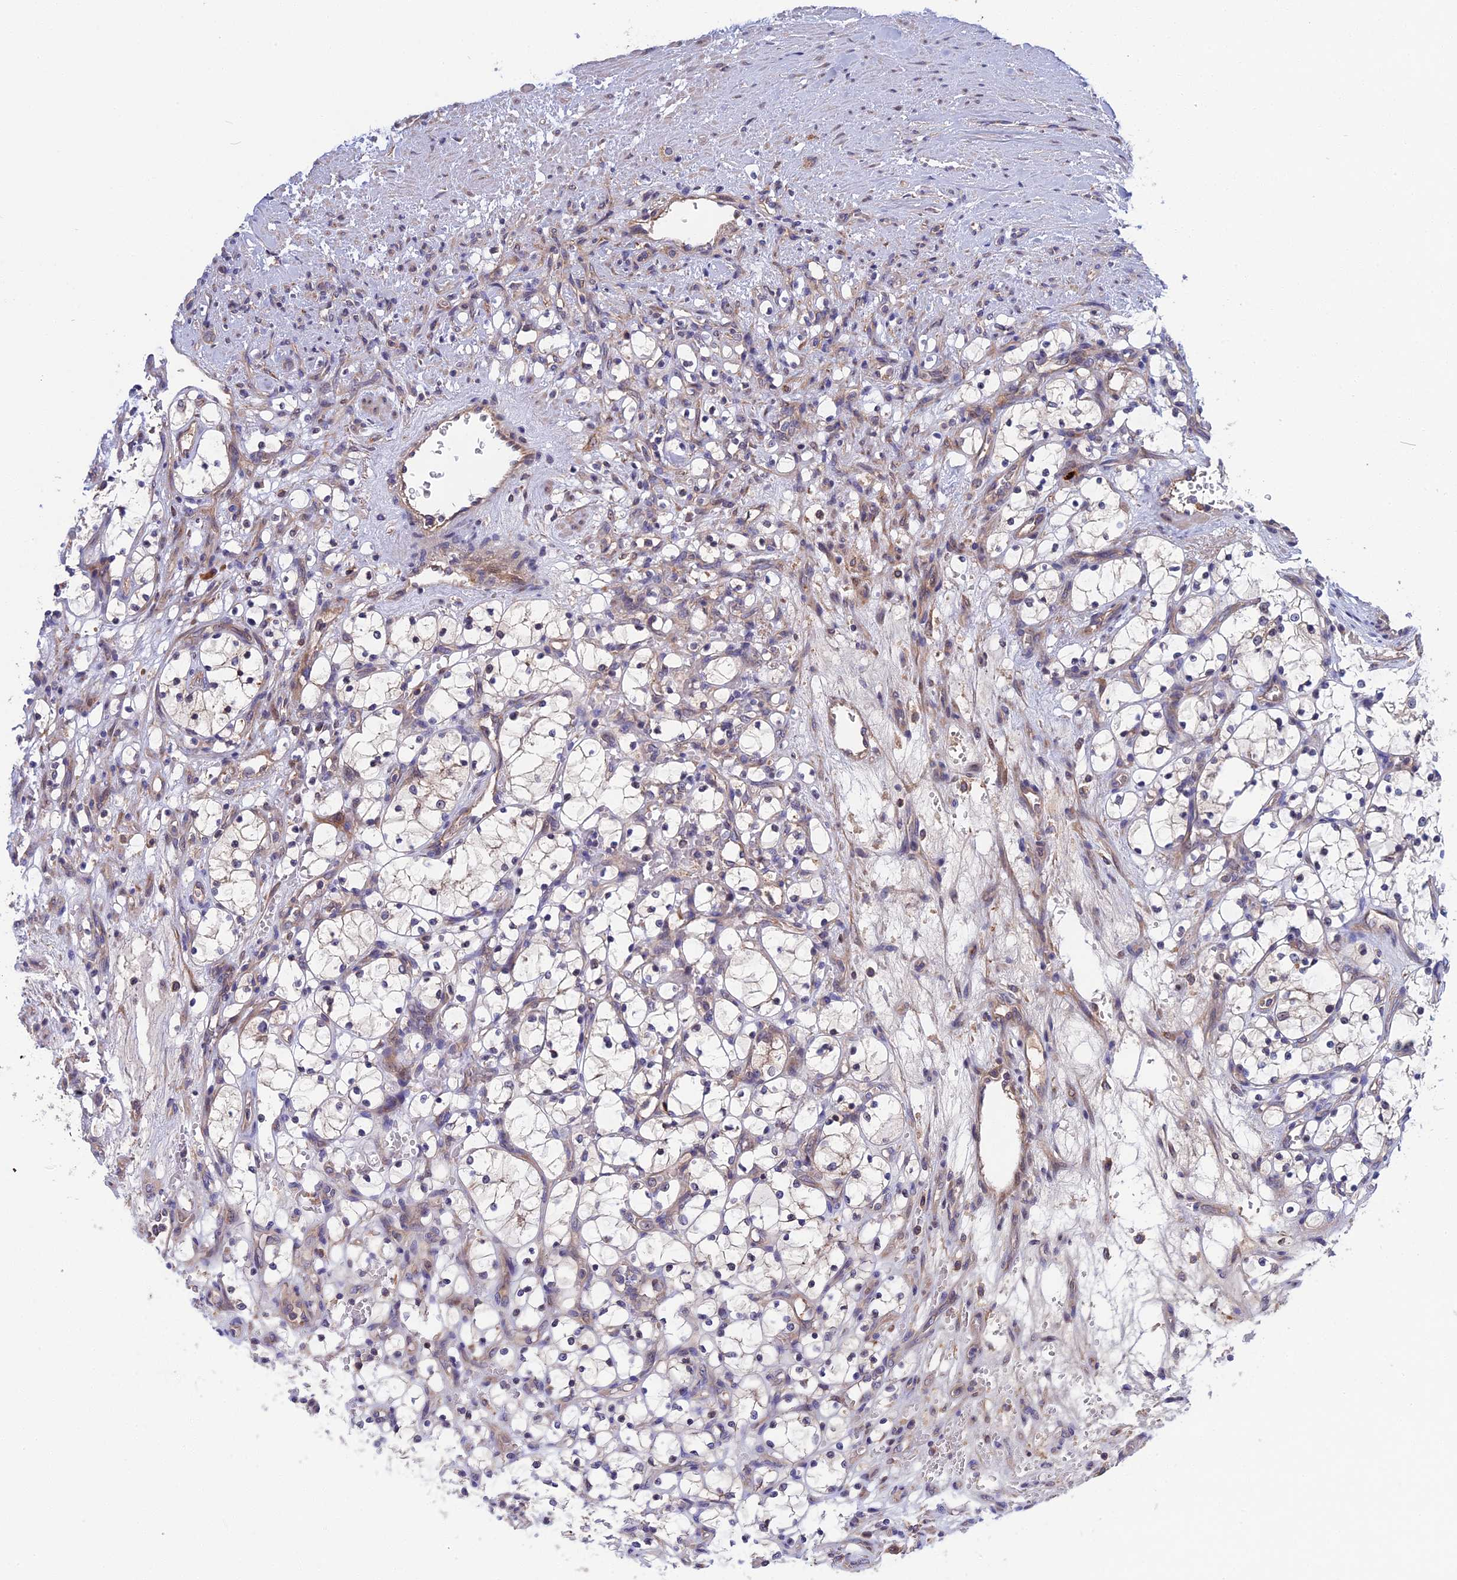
{"staining": {"intensity": "negative", "quantity": "none", "location": "none"}, "tissue": "renal cancer", "cell_type": "Tumor cells", "image_type": "cancer", "snomed": [{"axis": "morphology", "description": "Adenocarcinoma, NOS"}, {"axis": "topography", "description": "Kidney"}], "caption": "The micrograph displays no significant positivity in tumor cells of renal adenocarcinoma.", "gene": "CRACD", "patient": {"sex": "female", "age": 69}}